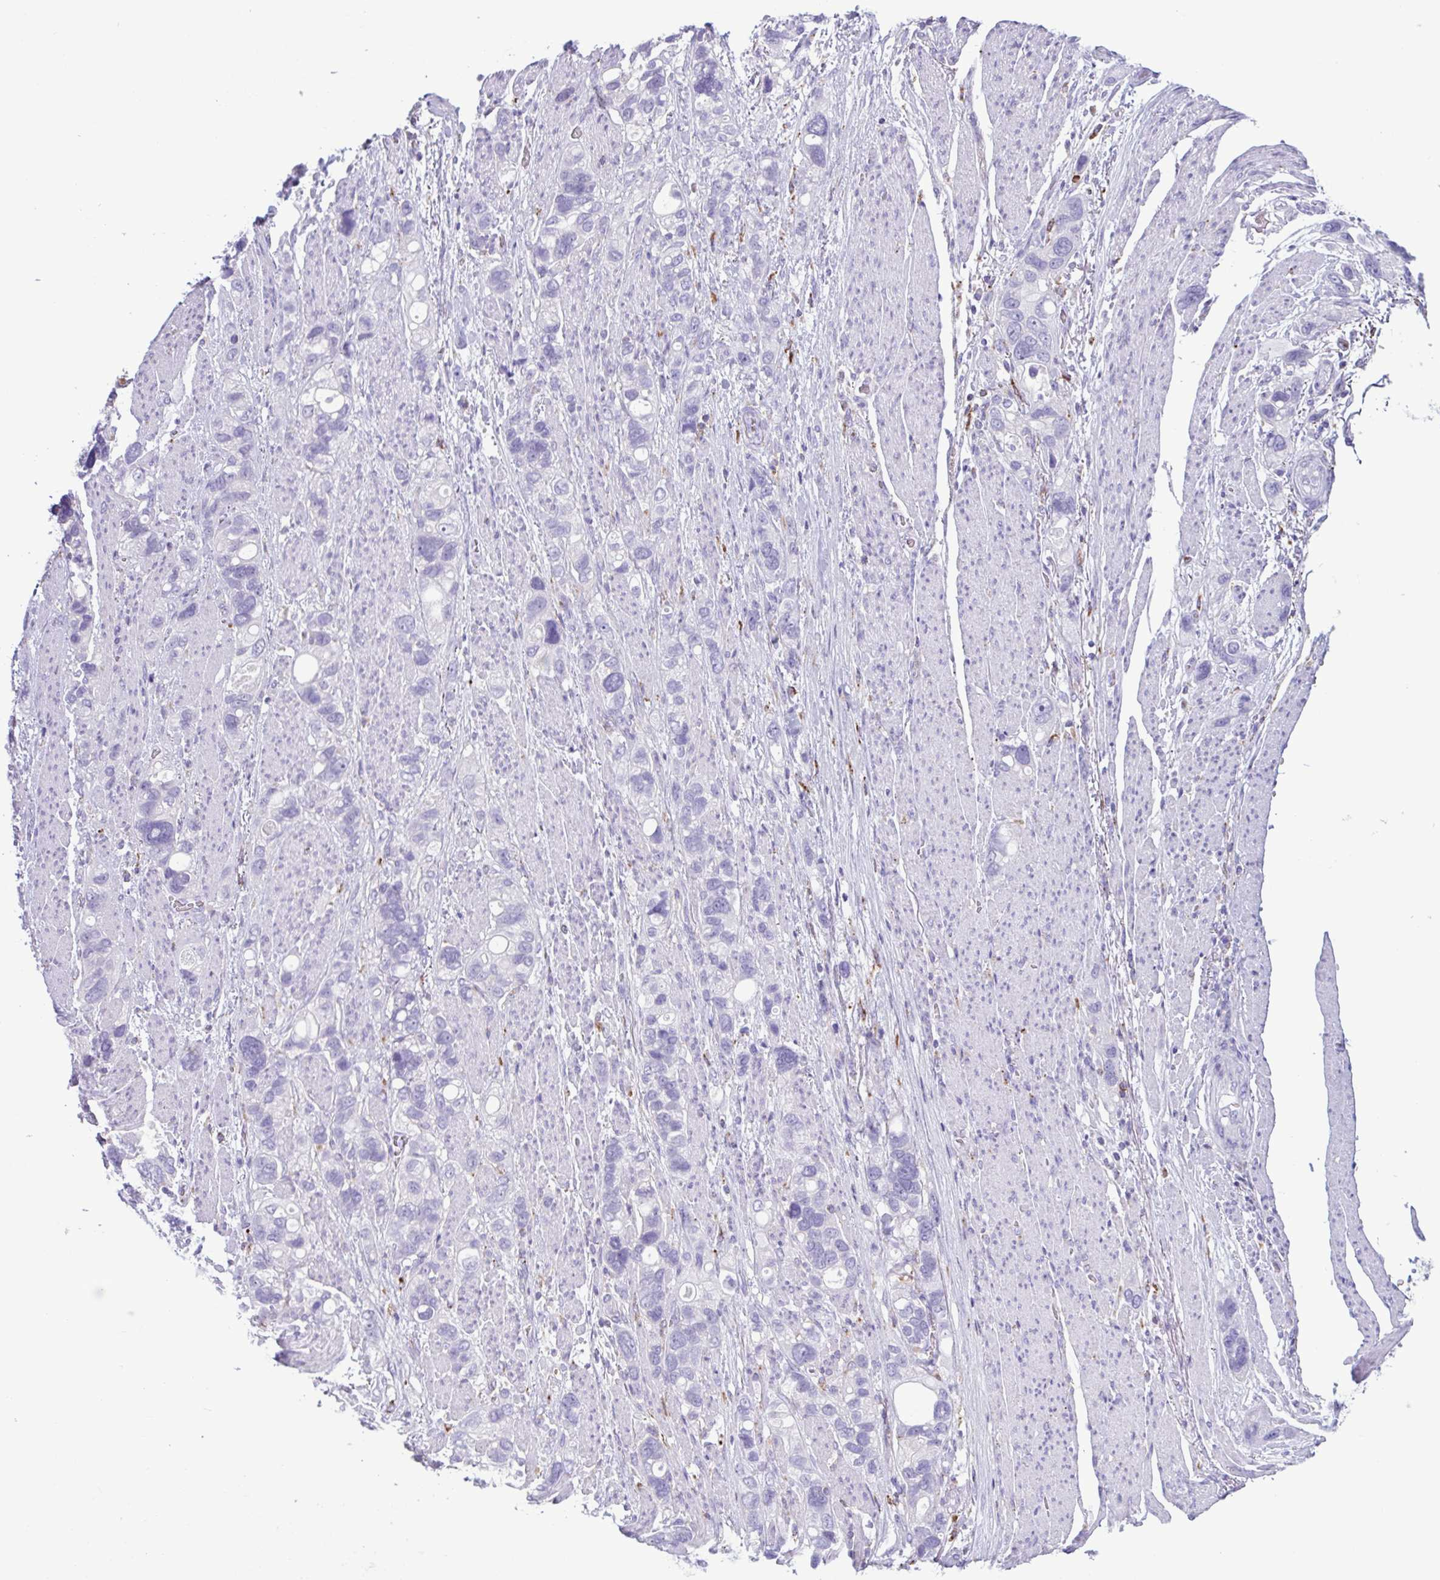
{"staining": {"intensity": "negative", "quantity": "none", "location": "none"}, "tissue": "stomach cancer", "cell_type": "Tumor cells", "image_type": "cancer", "snomed": [{"axis": "morphology", "description": "Adenocarcinoma, NOS"}, {"axis": "topography", "description": "Stomach, upper"}], "caption": "An immunohistochemistry histopathology image of stomach cancer (adenocarcinoma) is shown. There is no staining in tumor cells of stomach cancer (adenocarcinoma).", "gene": "XCL1", "patient": {"sex": "female", "age": 81}}